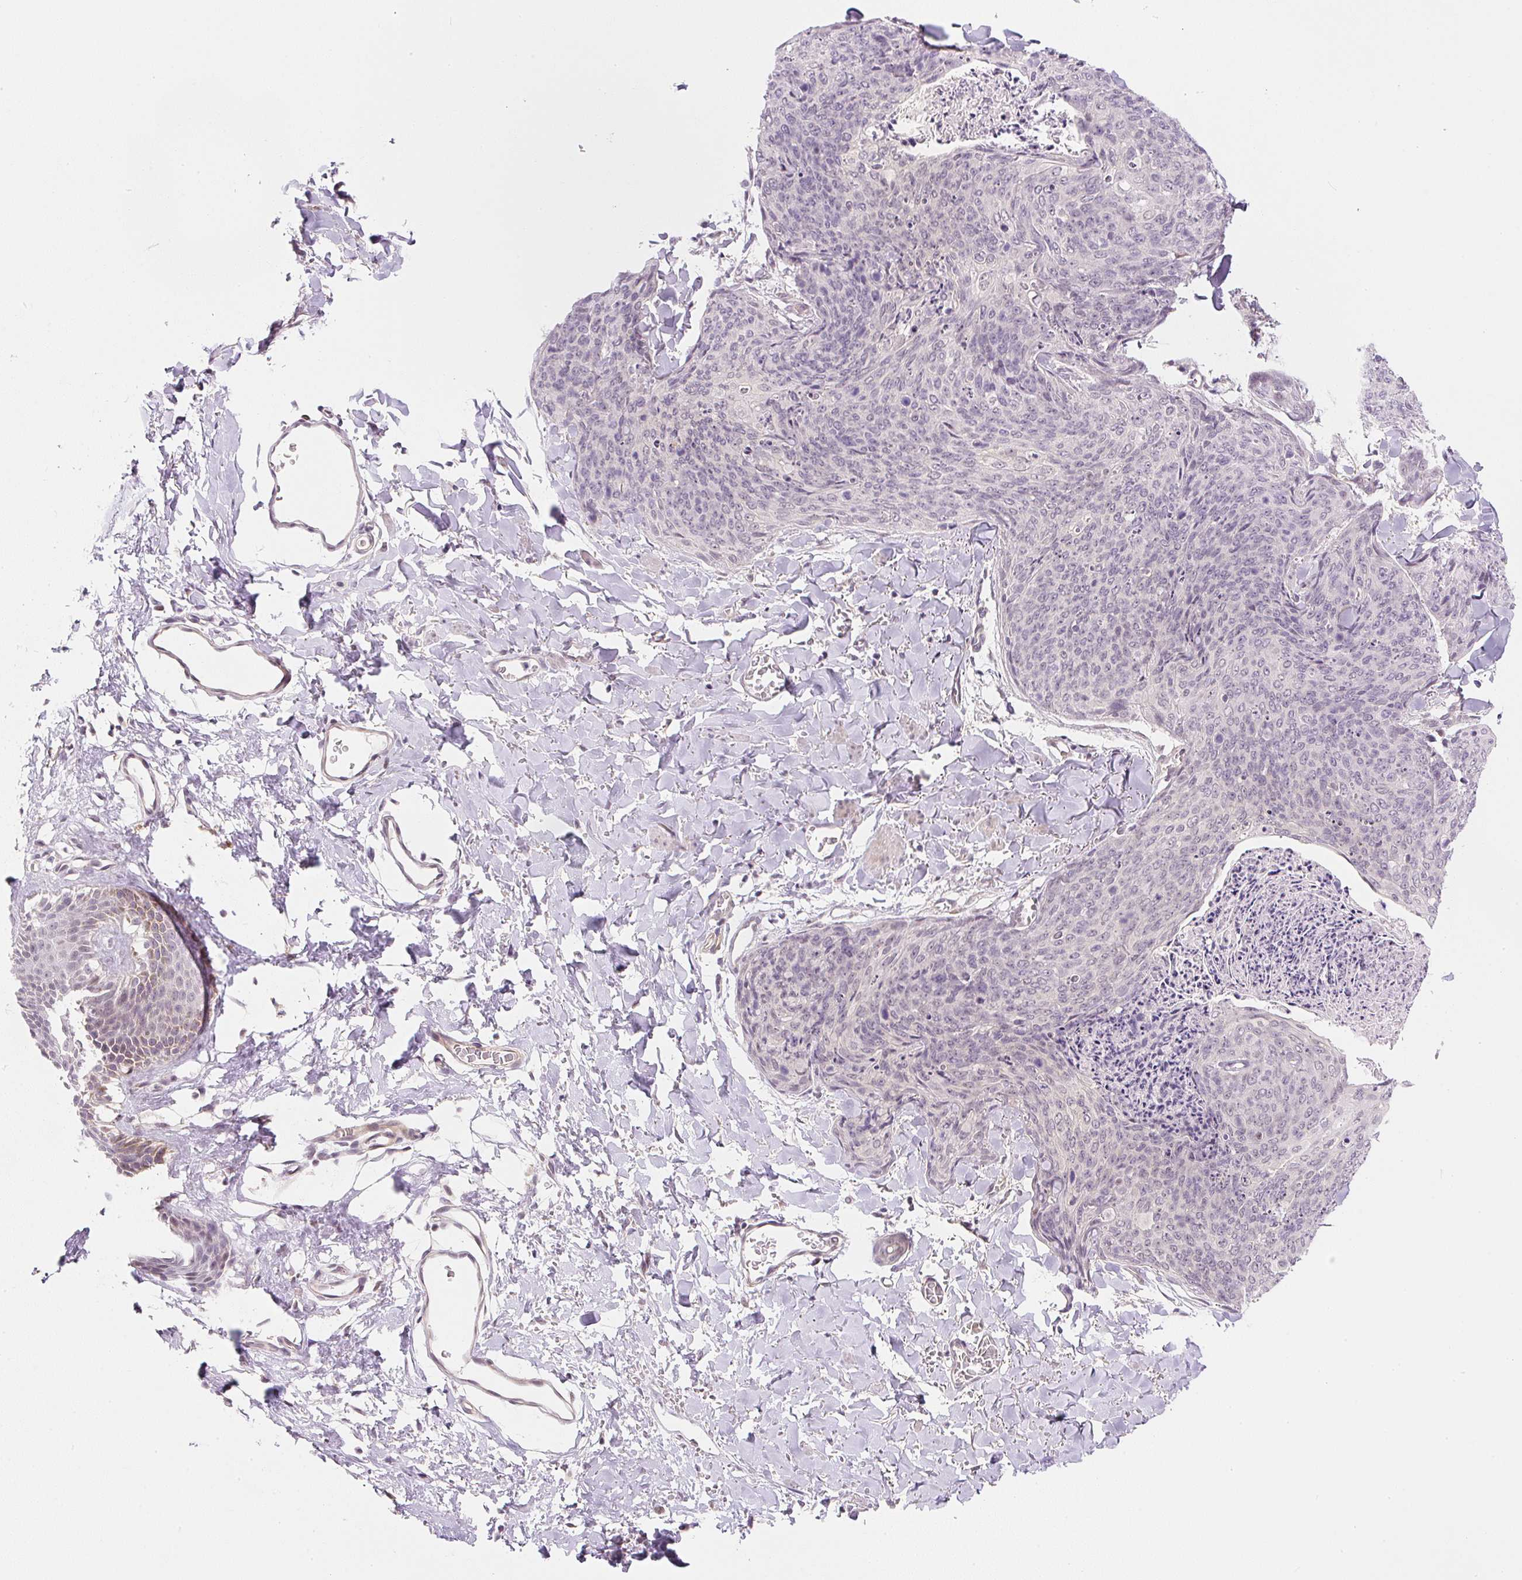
{"staining": {"intensity": "negative", "quantity": "none", "location": "none"}, "tissue": "skin cancer", "cell_type": "Tumor cells", "image_type": "cancer", "snomed": [{"axis": "morphology", "description": "Squamous cell carcinoma, NOS"}, {"axis": "topography", "description": "Skin"}, {"axis": "topography", "description": "Vulva"}], "caption": "Squamous cell carcinoma (skin) was stained to show a protein in brown. There is no significant staining in tumor cells.", "gene": "DPPA4", "patient": {"sex": "female", "age": 85}}